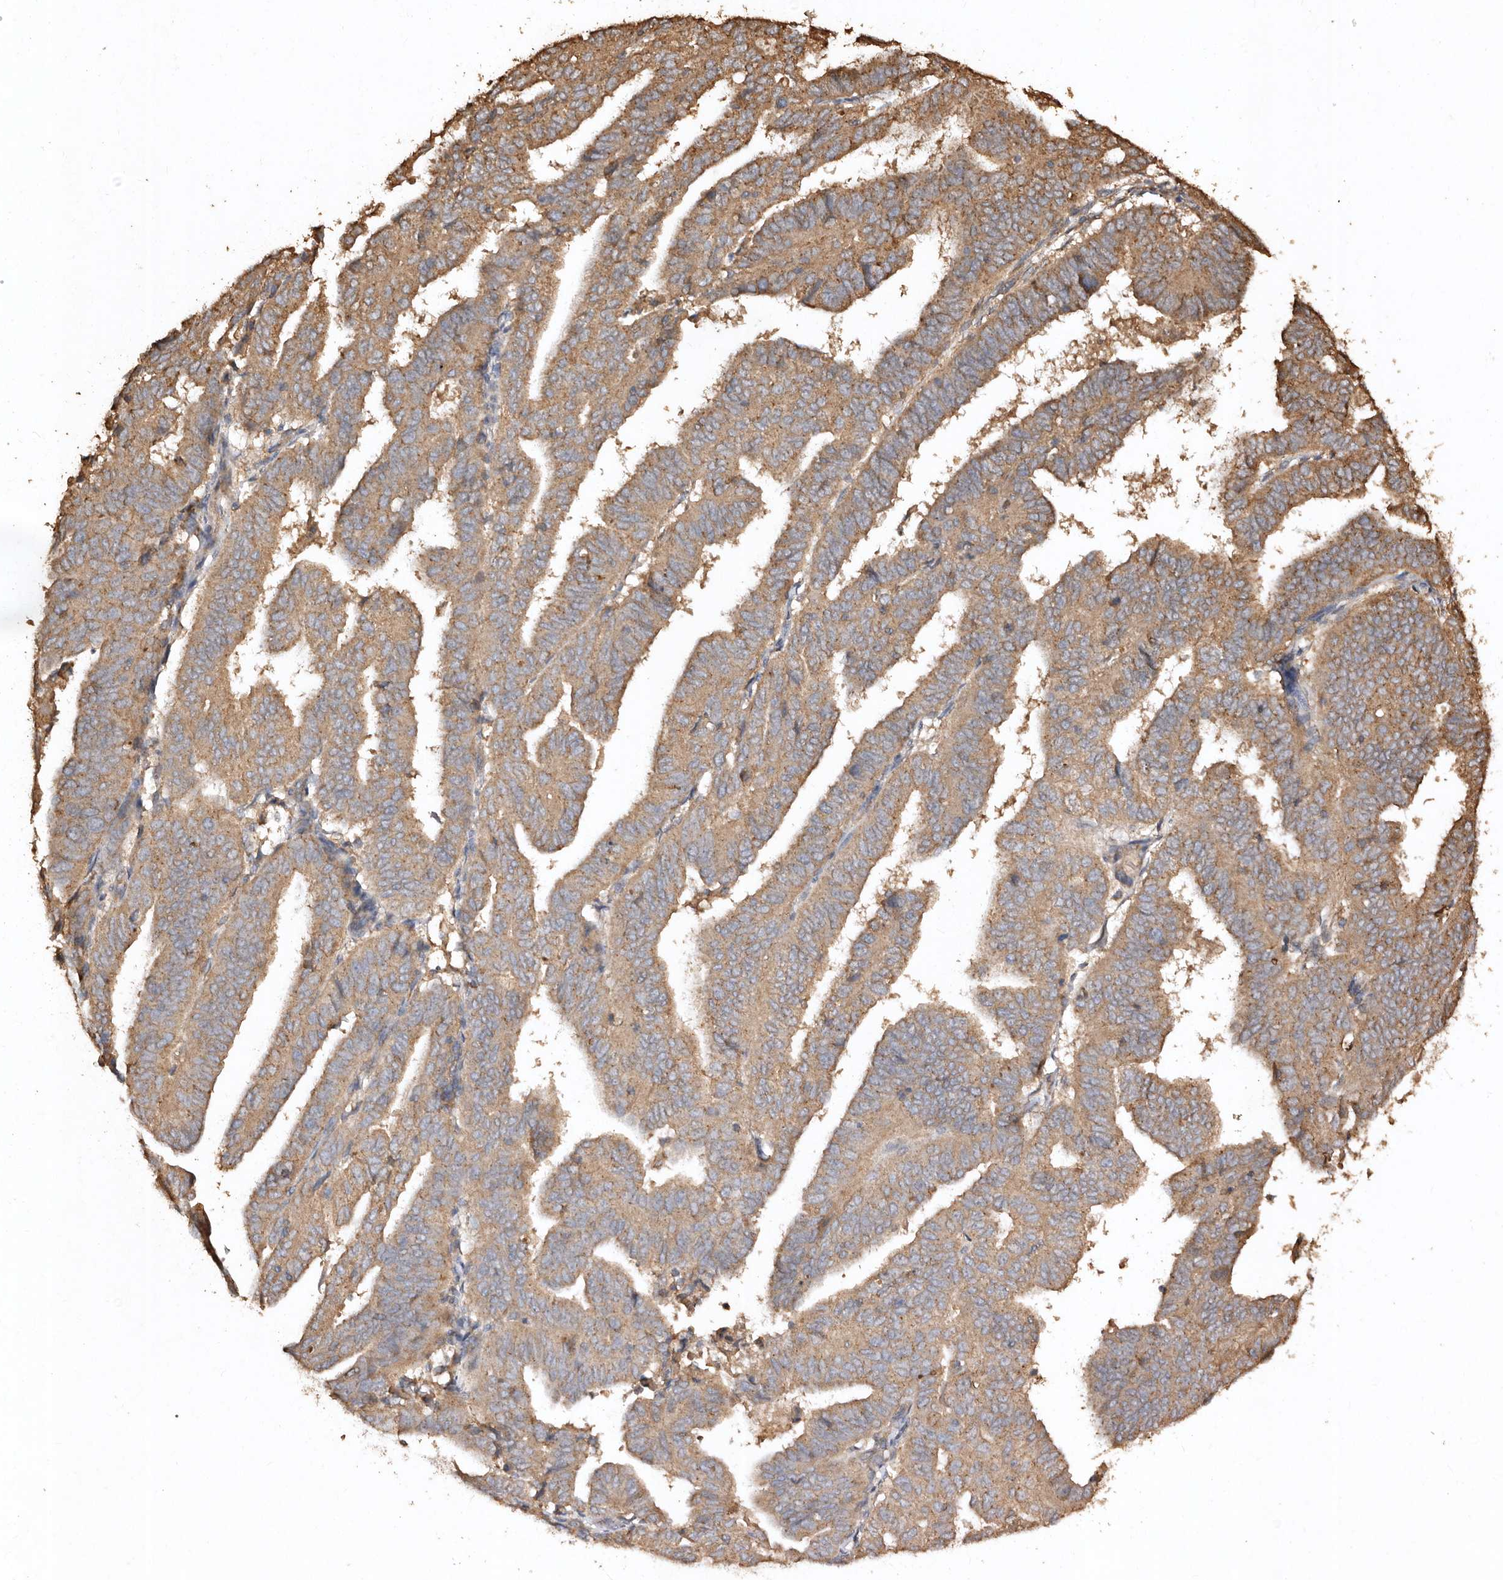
{"staining": {"intensity": "moderate", "quantity": ">75%", "location": "cytoplasmic/membranous"}, "tissue": "endometrial cancer", "cell_type": "Tumor cells", "image_type": "cancer", "snomed": [{"axis": "morphology", "description": "Adenocarcinoma, NOS"}, {"axis": "topography", "description": "Uterus"}], "caption": "Human adenocarcinoma (endometrial) stained with a protein marker shows moderate staining in tumor cells.", "gene": "FARS2", "patient": {"sex": "female", "age": 77}}